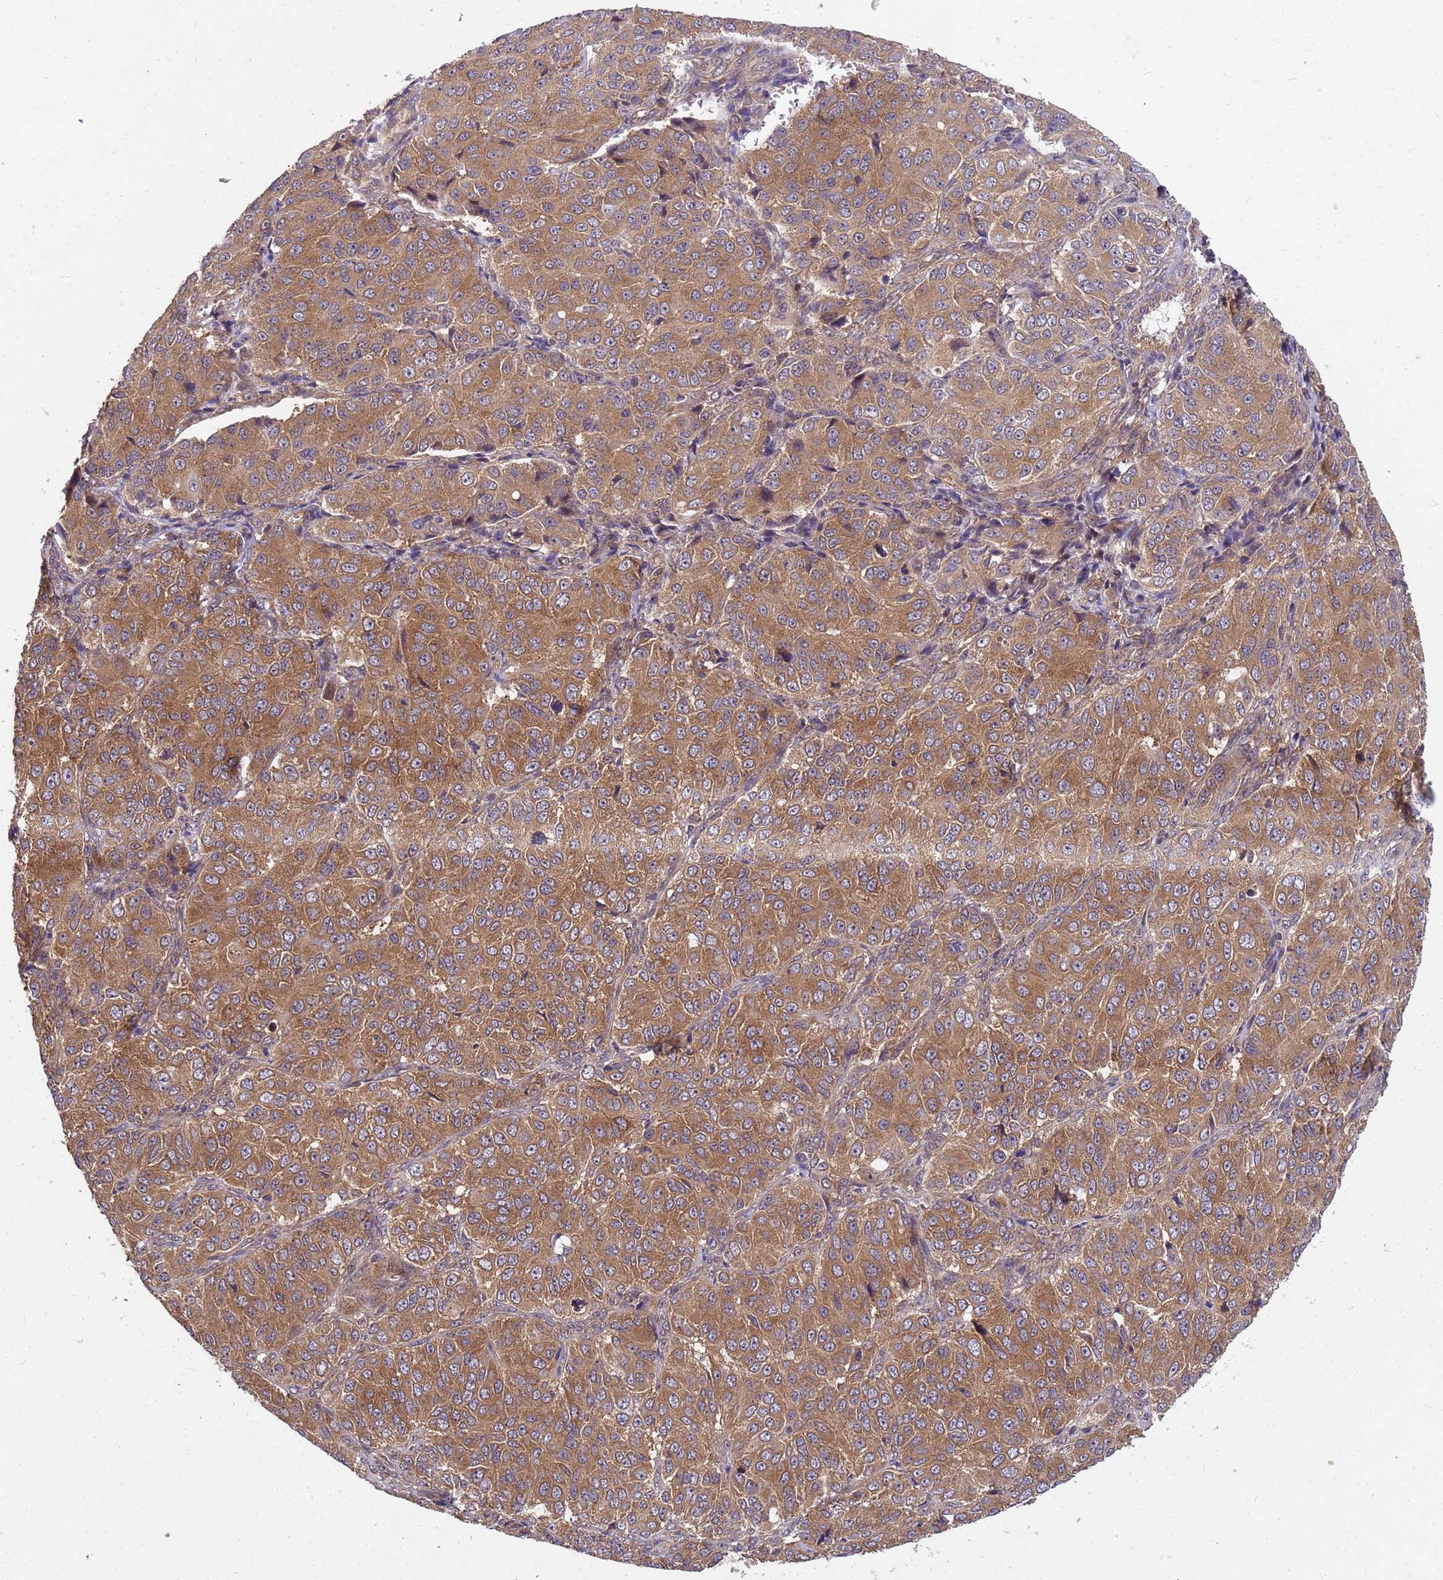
{"staining": {"intensity": "moderate", "quantity": ">75%", "location": "cytoplasmic/membranous"}, "tissue": "ovarian cancer", "cell_type": "Tumor cells", "image_type": "cancer", "snomed": [{"axis": "morphology", "description": "Carcinoma, endometroid"}, {"axis": "topography", "description": "Ovary"}], "caption": "Ovarian endometroid carcinoma was stained to show a protein in brown. There is medium levels of moderate cytoplasmic/membranous staining in about >75% of tumor cells. (Brightfield microscopy of DAB IHC at high magnification).", "gene": "PPP2CB", "patient": {"sex": "female", "age": 51}}